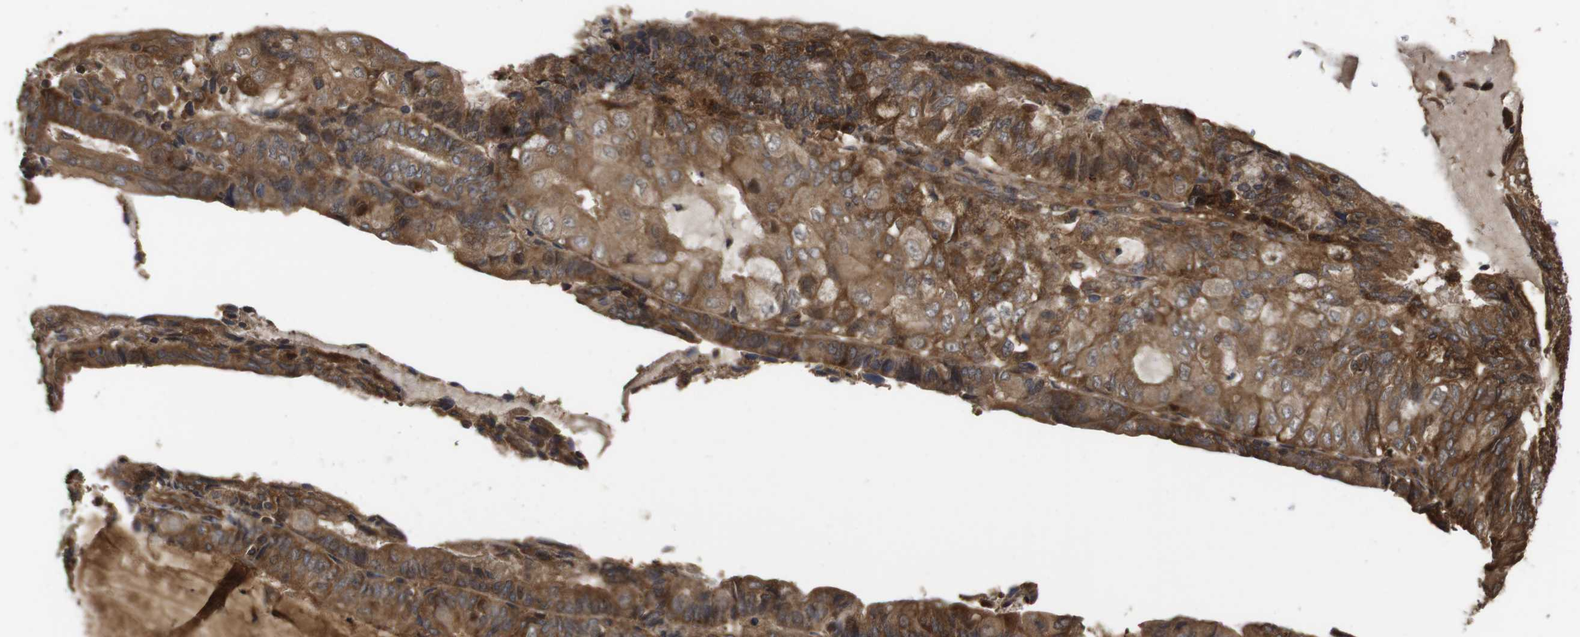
{"staining": {"intensity": "moderate", "quantity": ">75%", "location": "cytoplasmic/membranous"}, "tissue": "endometrial cancer", "cell_type": "Tumor cells", "image_type": "cancer", "snomed": [{"axis": "morphology", "description": "Adenocarcinoma, NOS"}, {"axis": "topography", "description": "Endometrium"}], "caption": "DAB immunohistochemical staining of human adenocarcinoma (endometrial) demonstrates moderate cytoplasmic/membranous protein staining in about >75% of tumor cells.", "gene": "PTPN14", "patient": {"sex": "female", "age": 81}}